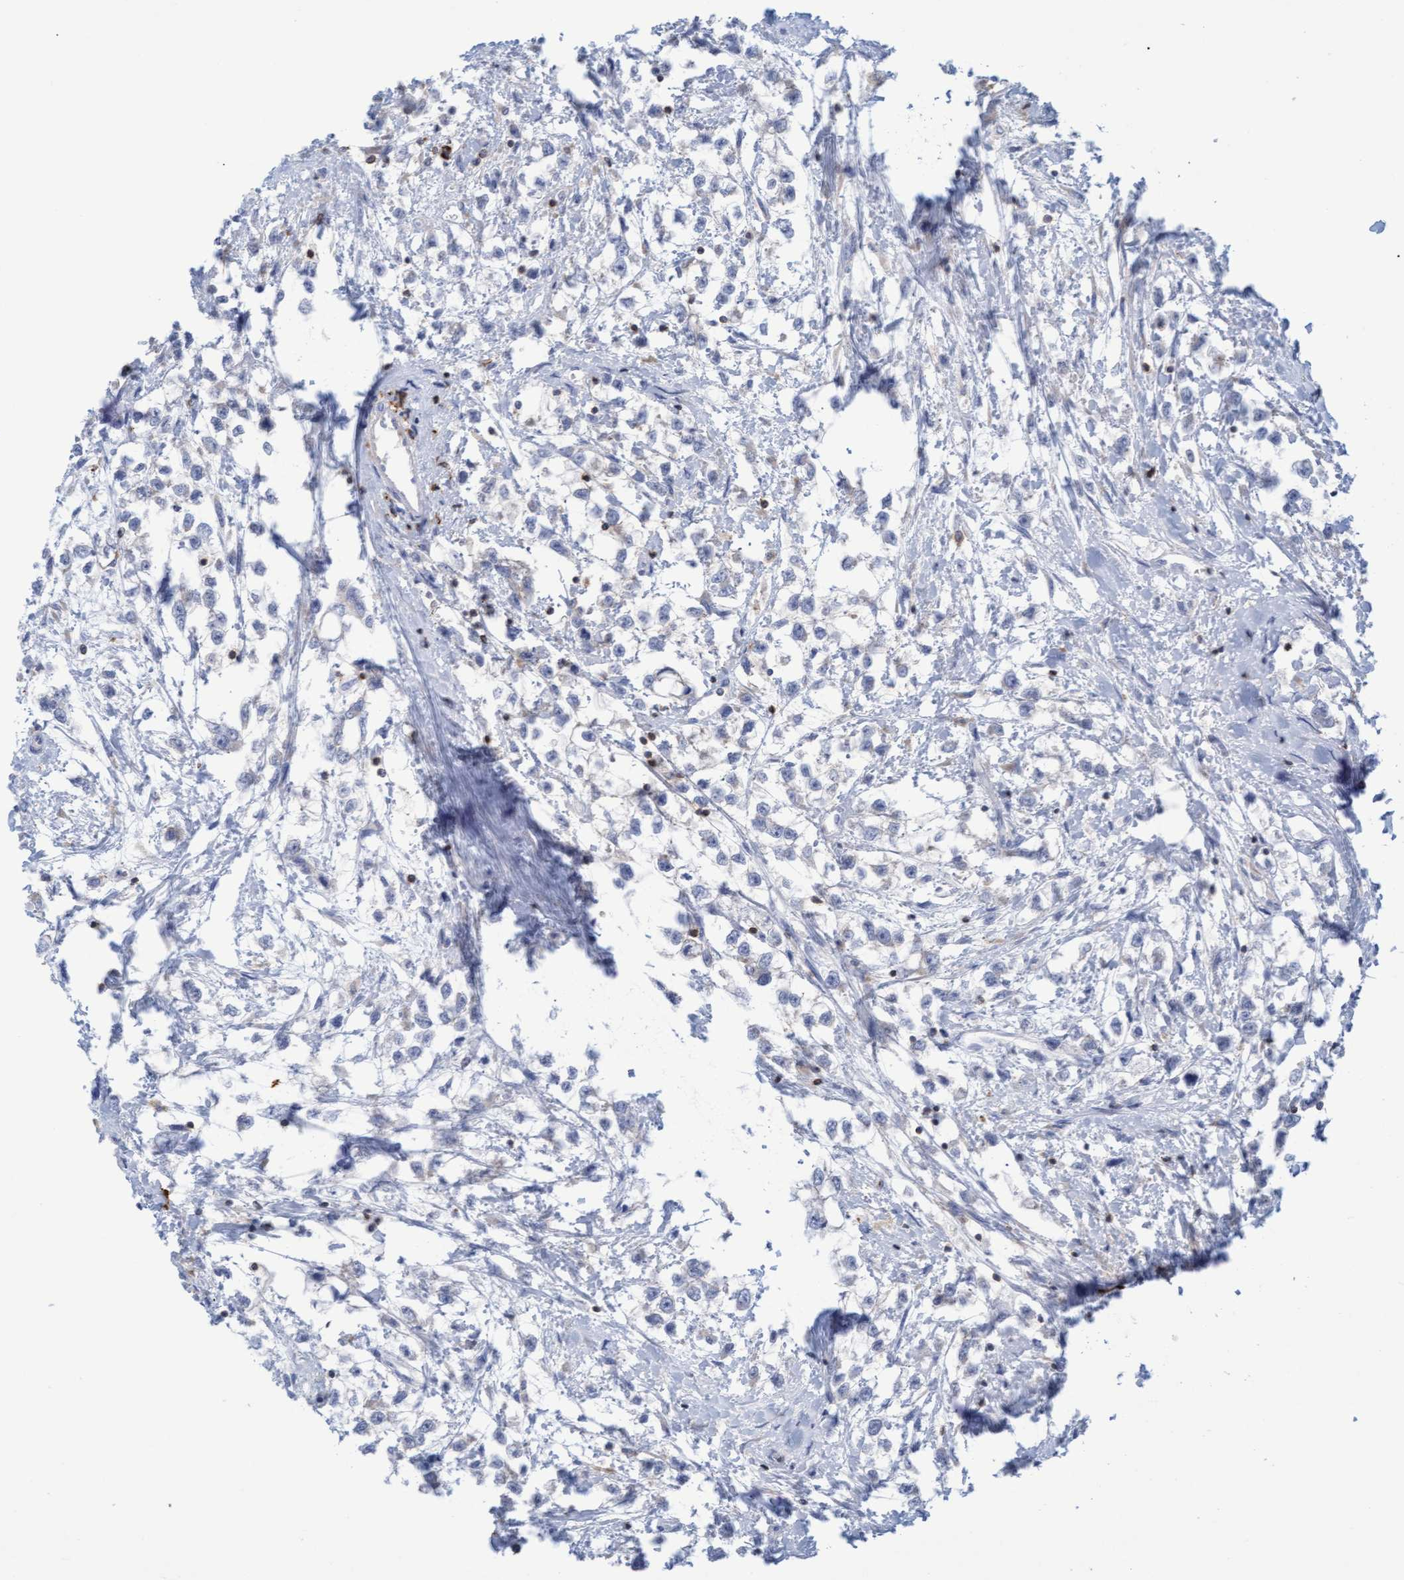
{"staining": {"intensity": "negative", "quantity": "none", "location": "none"}, "tissue": "testis cancer", "cell_type": "Tumor cells", "image_type": "cancer", "snomed": [{"axis": "morphology", "description": "Seminoma, NOS"}, {"axis": "morphology", "description": "Carcinoma, Embryonal, NOS"}, {"axis": "topography", "description": "Testis"}], "caption": "An immunohistochemistry (IHC) histopathology image of testis cancer (embryonal carcinoma) is shown. There is no staining in tumor cells of testis cancer (embryonal carcinoma). (DAB IHC visualized using brightfield microscopy, high magnification).", "gene": "FNBP1", "patient": {"sex": "male", "age": 51}}